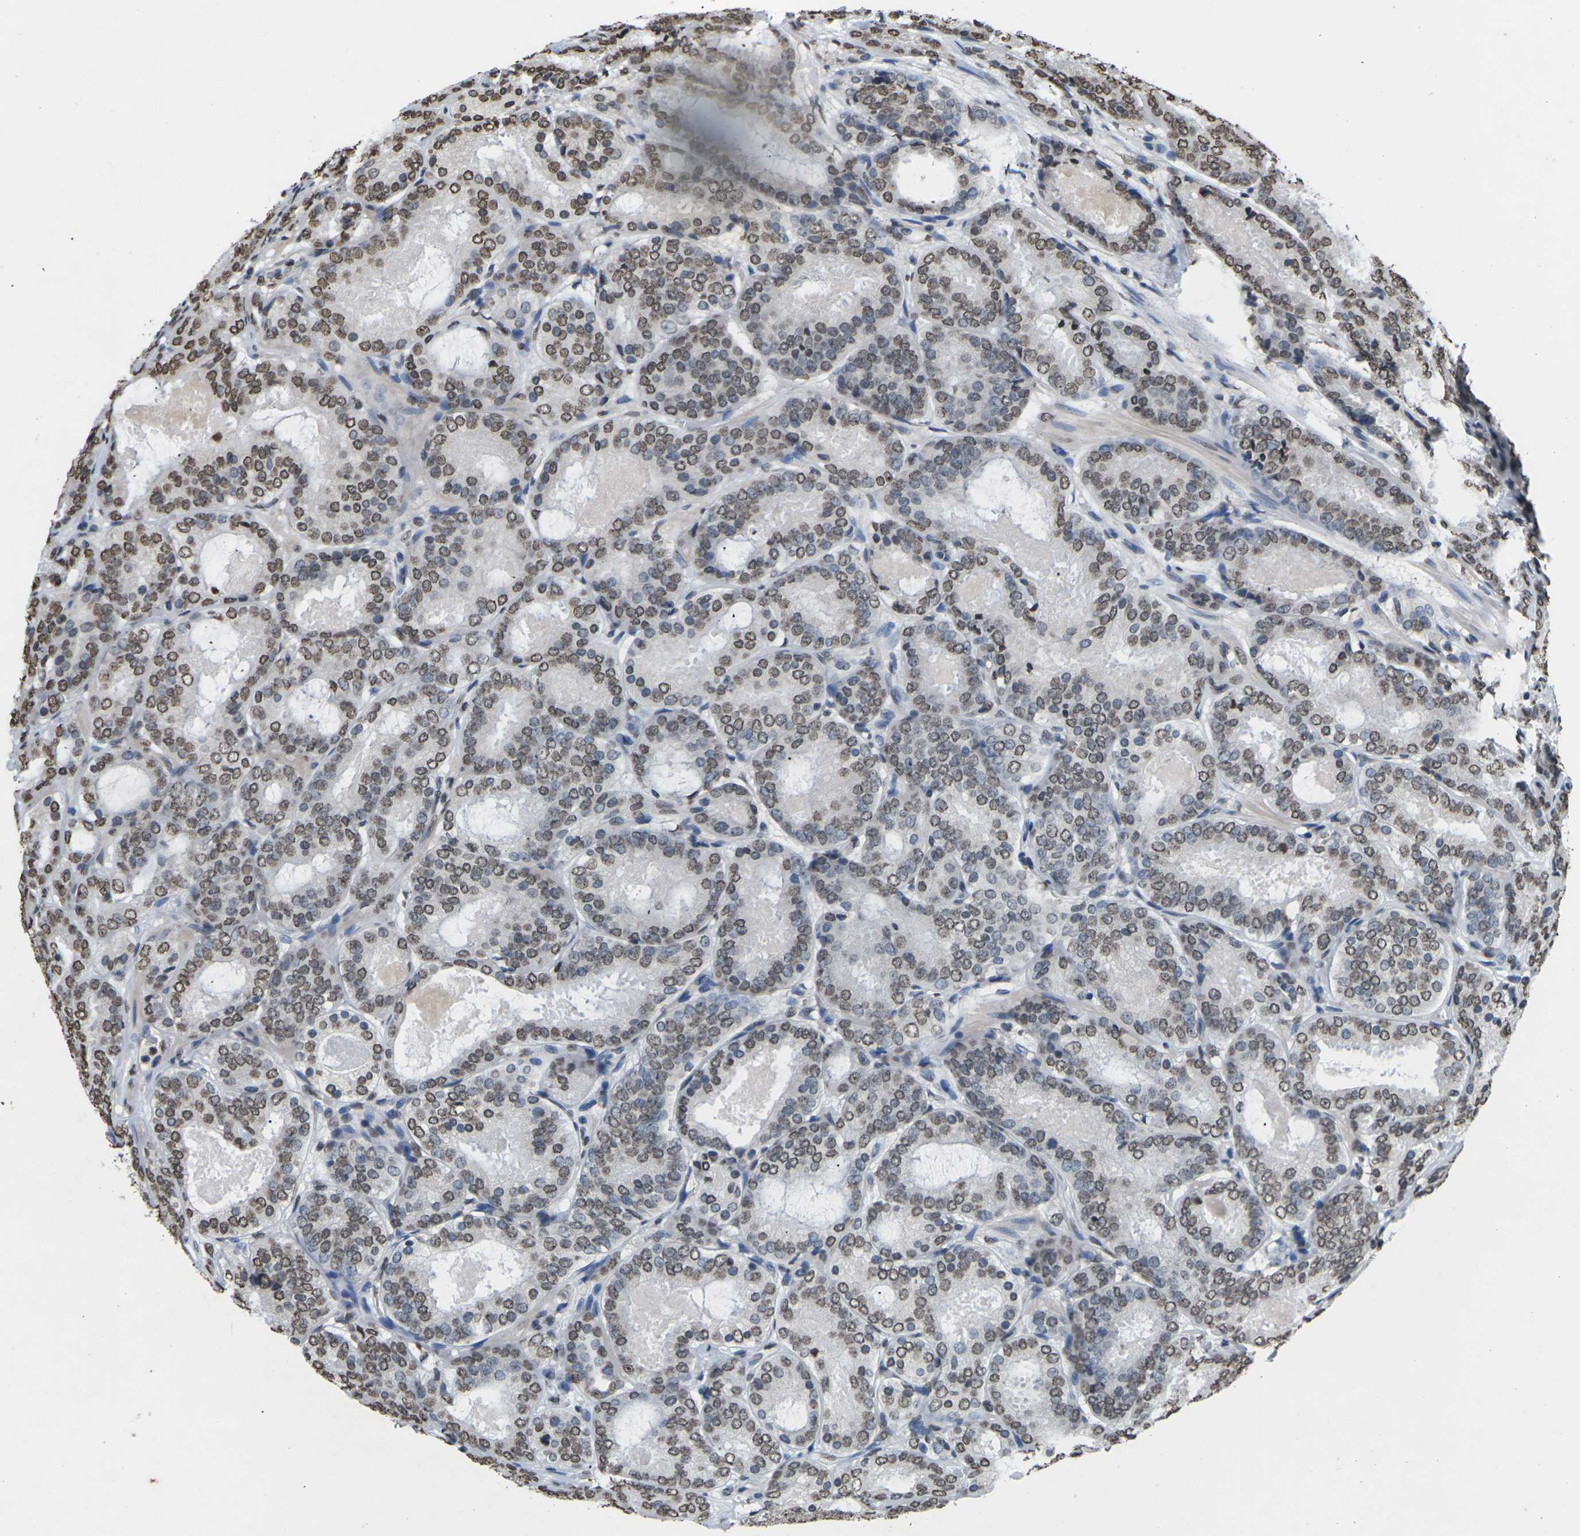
{"staining": {"intensity": "moderate", "quantity": ">75%", "location": "nuclear"}, "tissue": "prostate cancer", "cell_type": "Tumor cells", "image_type": "cancer", "snomed": [{"axis": "morphology", "description": "Adenocarcinoma, Low grade"}, {"axis": "topography", "description": "Prostate"}], "caption": "High-magnification brightfield microscopy of prostate adenocarcinoma (low-grade) stained with DAB (3,3'-diaminobenzidine) (brown) and counterstained with hematoxylin (blue). tumor cells exhibit moderate nuclear positivity is appreciated in about>75% of cells.", "gene": "EMSY", "patient": {"sex": "male", "age": 69}}